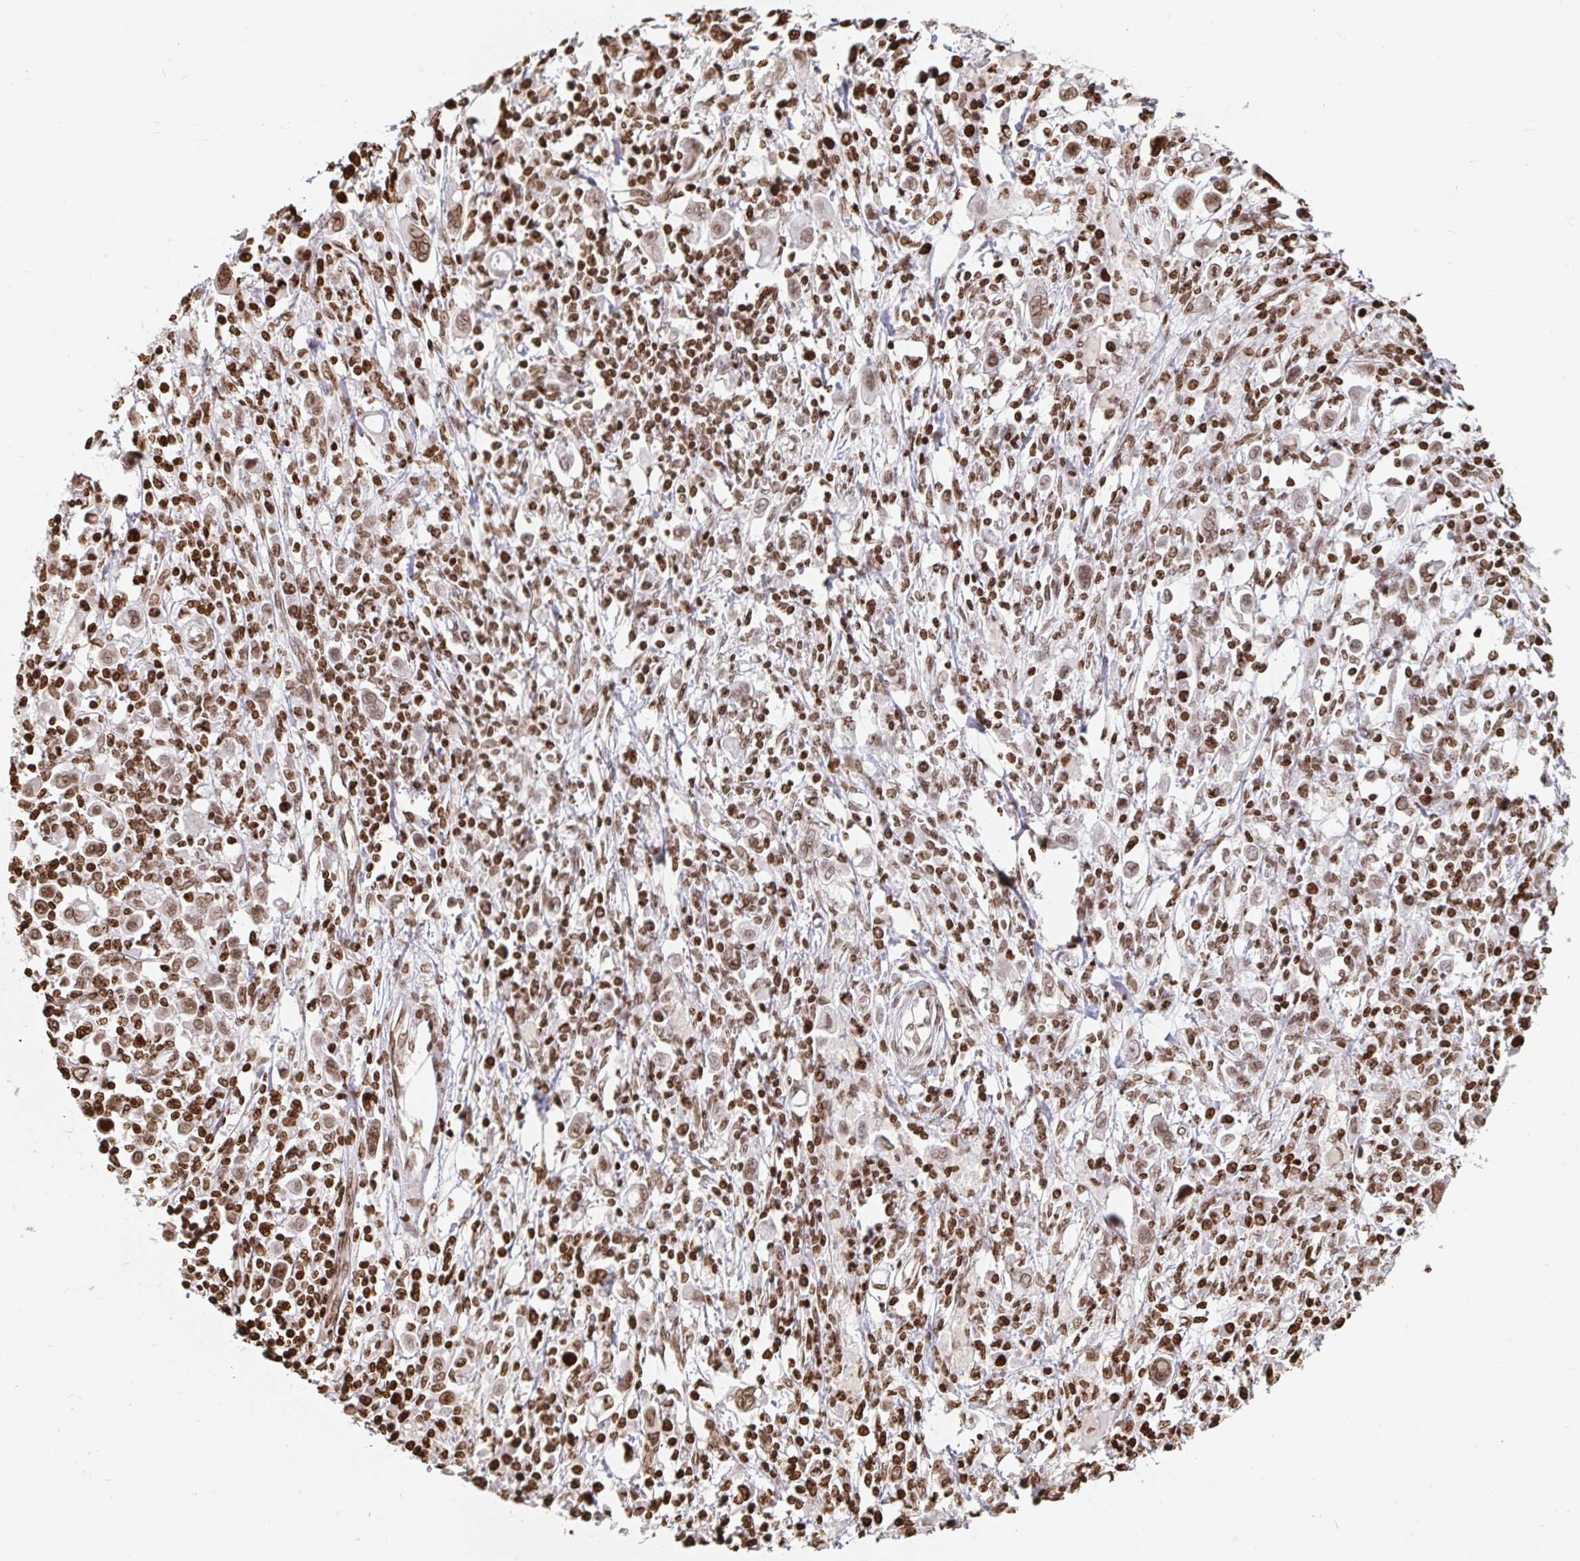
{"staining": {"intensity": "moderate", "quantity": ">75%", "location": "nuclear"}, "tissue": "stomach cancer", "cell_type": "Tumor cells", "image_type": "cancer", "snomed": [{"axis": "morphology", "description": "Adenocarcinoma, NOS"}, {"axis": "topography", "description": "Stomach, upper"}], "caption": "The immunohistochemical stain shows moderate nuclear positivity in tumor cells of stomach cancer tissue.", "gene": "H2BC5", "patient": {"sex": "male", "age": 75}}